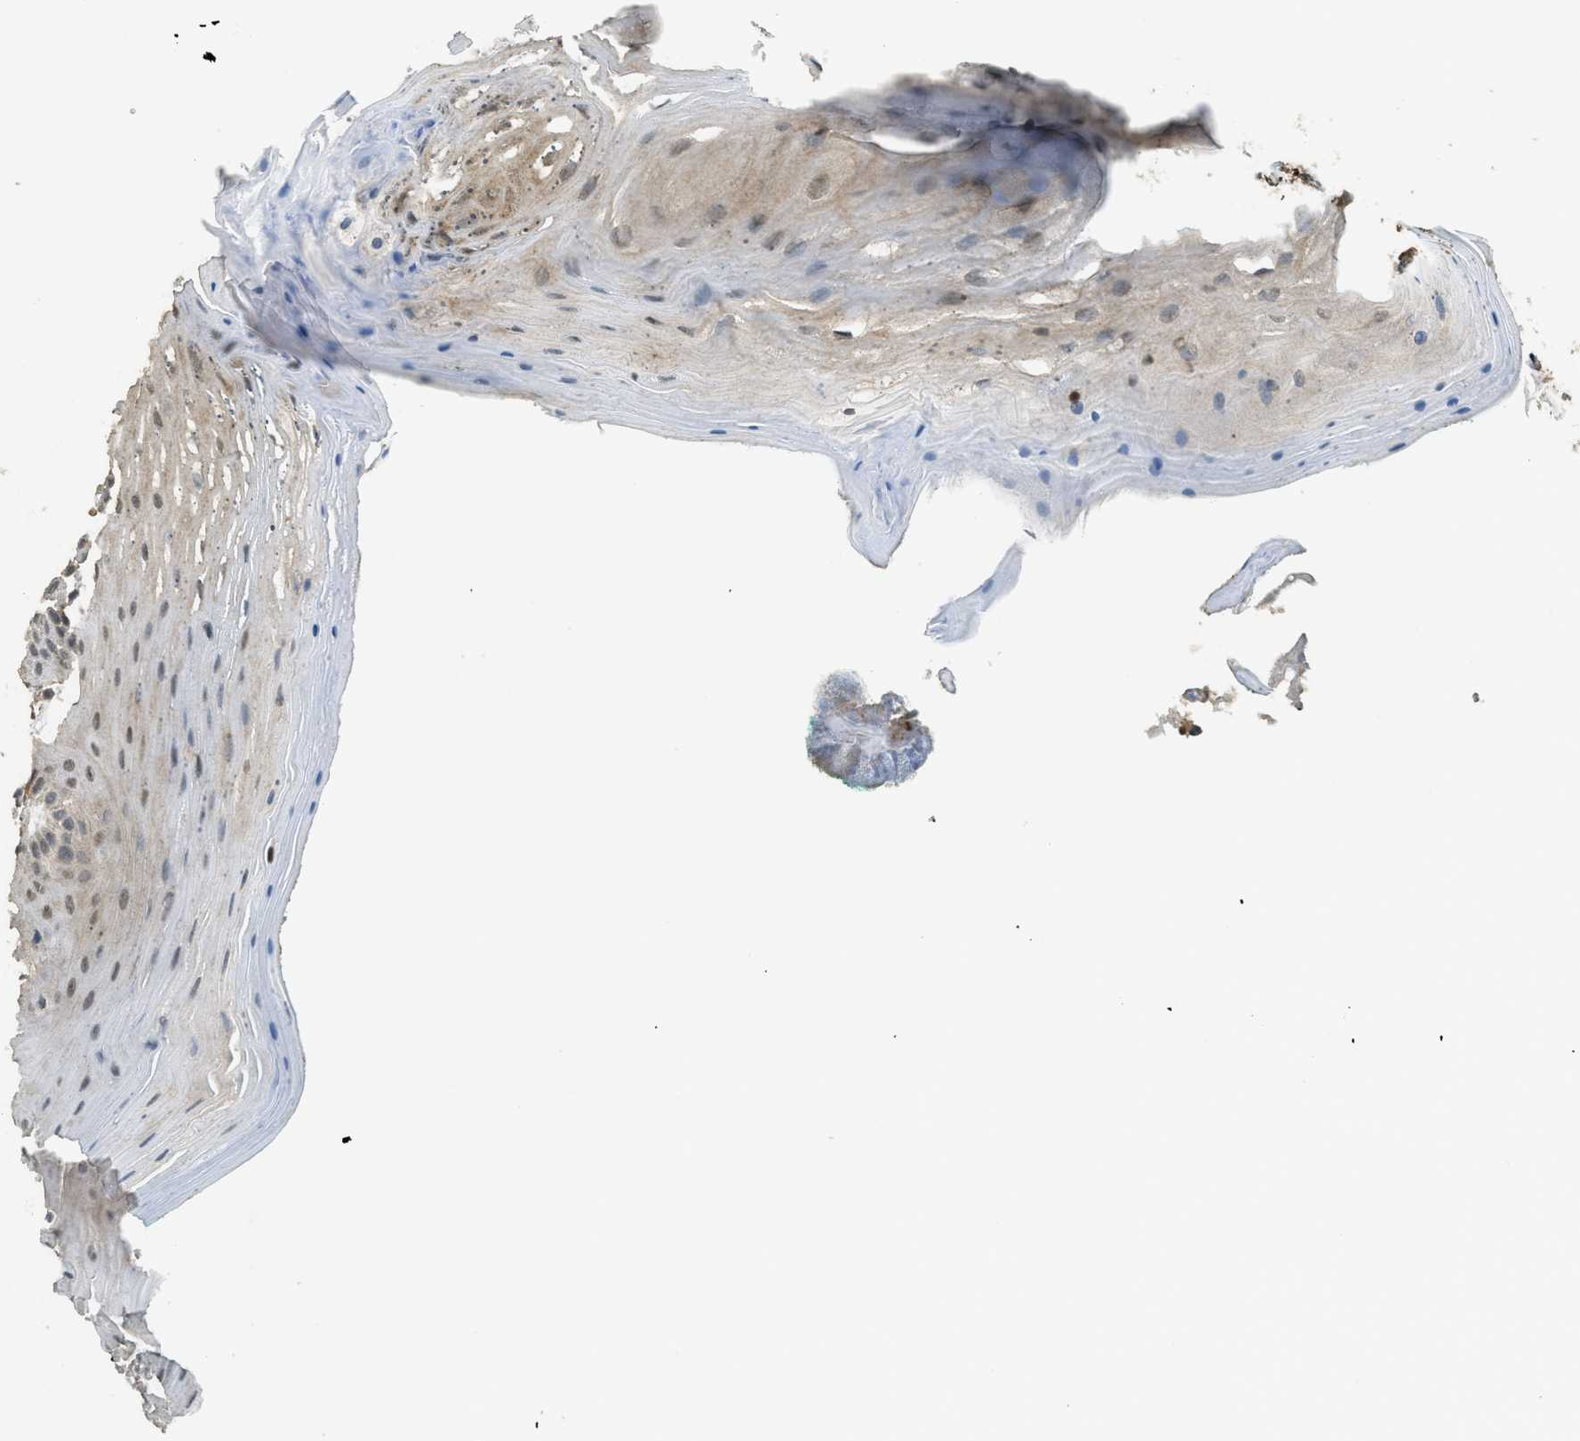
{"staining": {"intensity": "moderate", "quantity": "<25%", "location": "cytoplasmic/membranous"}, "tissue": "oral mucosa", "cell_type": "Squamous epithelial cells", "image_type": "normal", "snomed": [{"axis": "morphology", "description": "Normal tissue, NOS"}, {"axis": "topography", "description": "Skeletal muscle"}, {"axis": "topography", "description": "Oral tissue"}], "caption": "Oral mucosa stained with DAB immunohistochemistry (IHC) displays low levels of moderate cytoplasmic/membranous expression in approximately <25% of squamous epithelial cells. The protein is stained brown, and the nuclei are stained in blue (DAB IHC with brightfield microscopy, high magnification).", "gene": "IGF2BP2", "patient": {"sex": "male", "age": 58}}